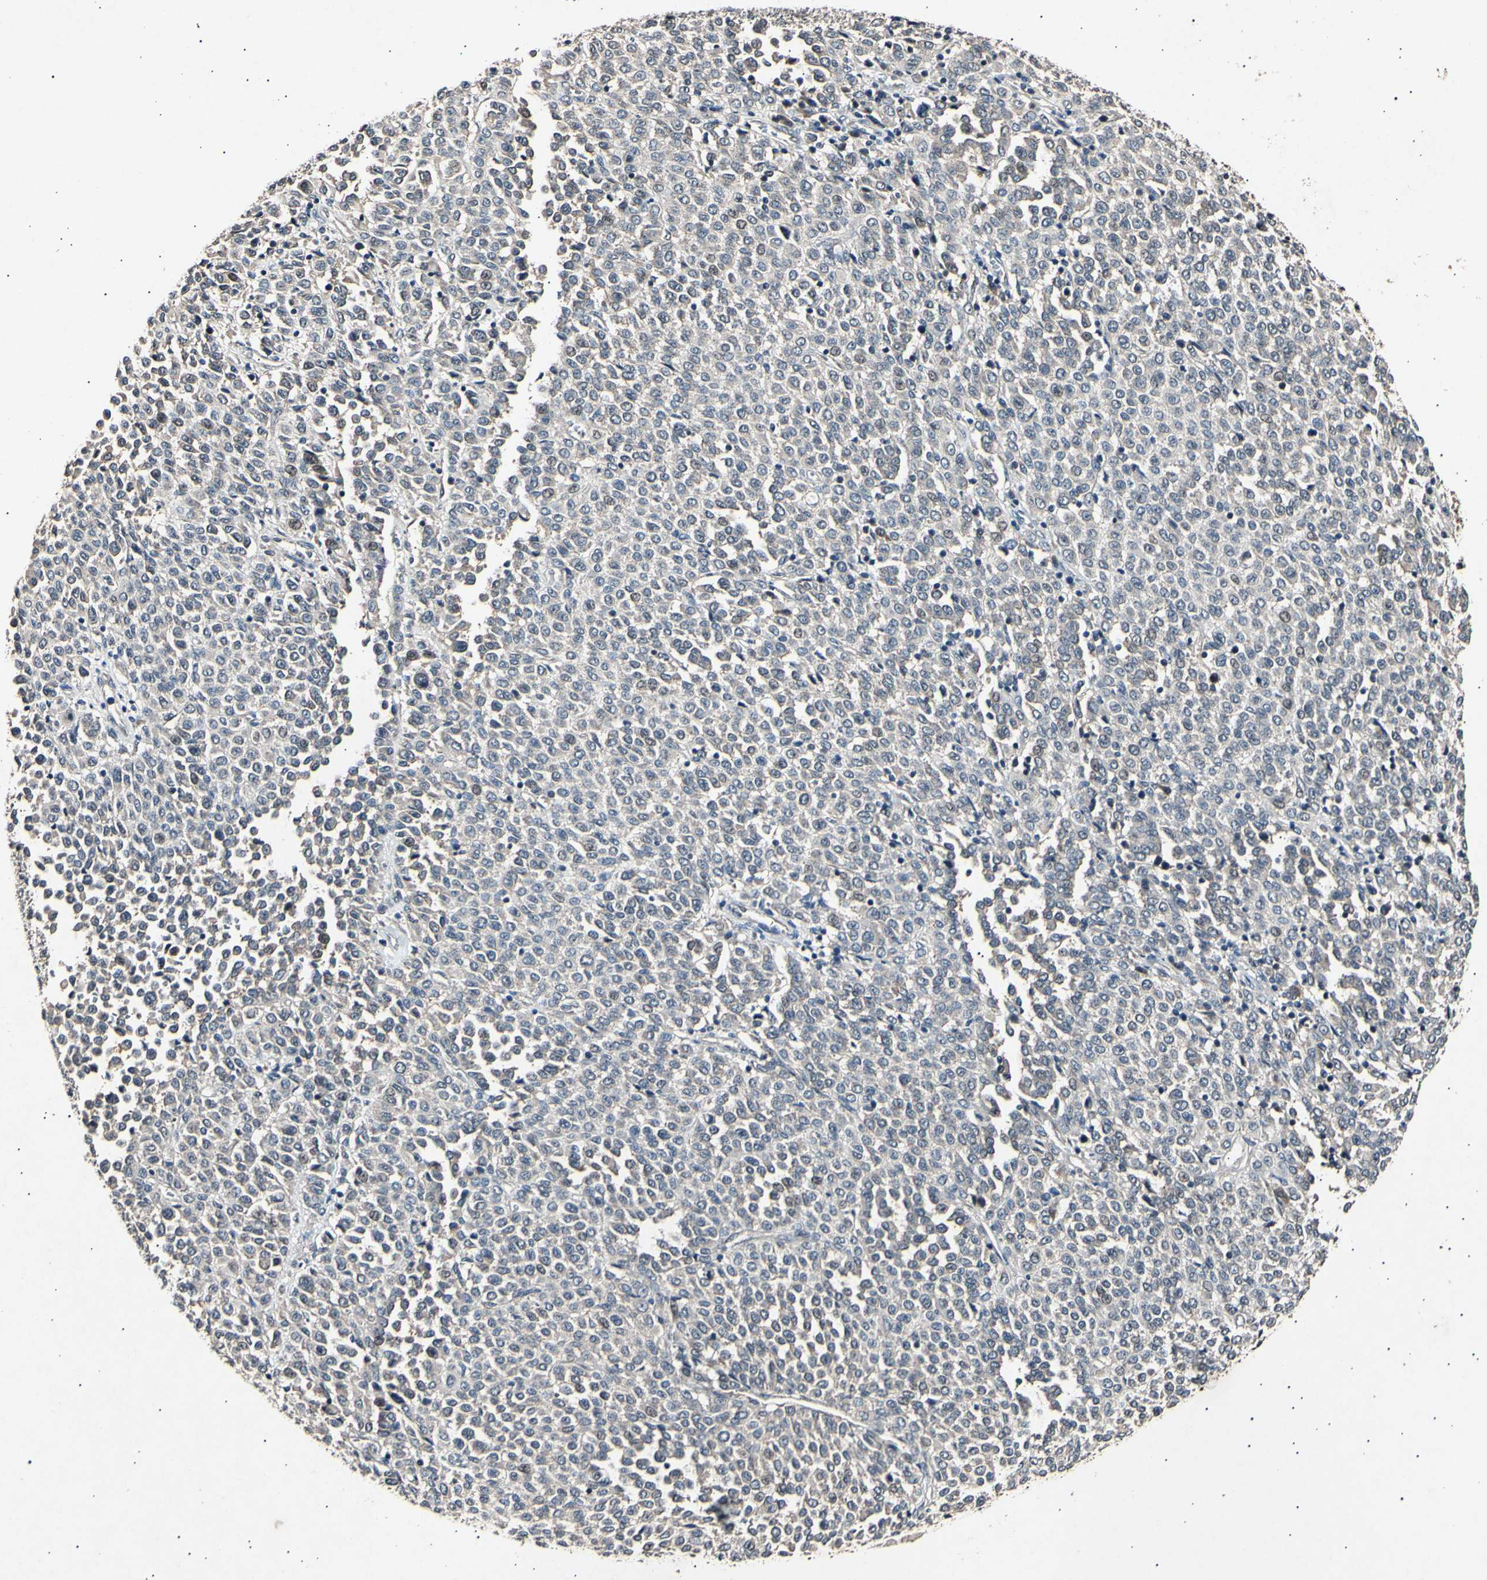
{"staining": {"intensity": "negative", "quantity": "none", "location": "none"}, "tissue": "melanoma", "cell_type": "Tumor cells", "image_type": "cancer", "snomed": [{"axis": "morphology", "description": "Malignant melanoma, Metastatic site"}, {"axis": "topography", "description": "Pancreas"}], "caption": "Protein analysis of melanoma demonstrates no significant staining in tumor cells.", "gene": "ADCY3", "patient": {"sex": "female", "age": 30}}